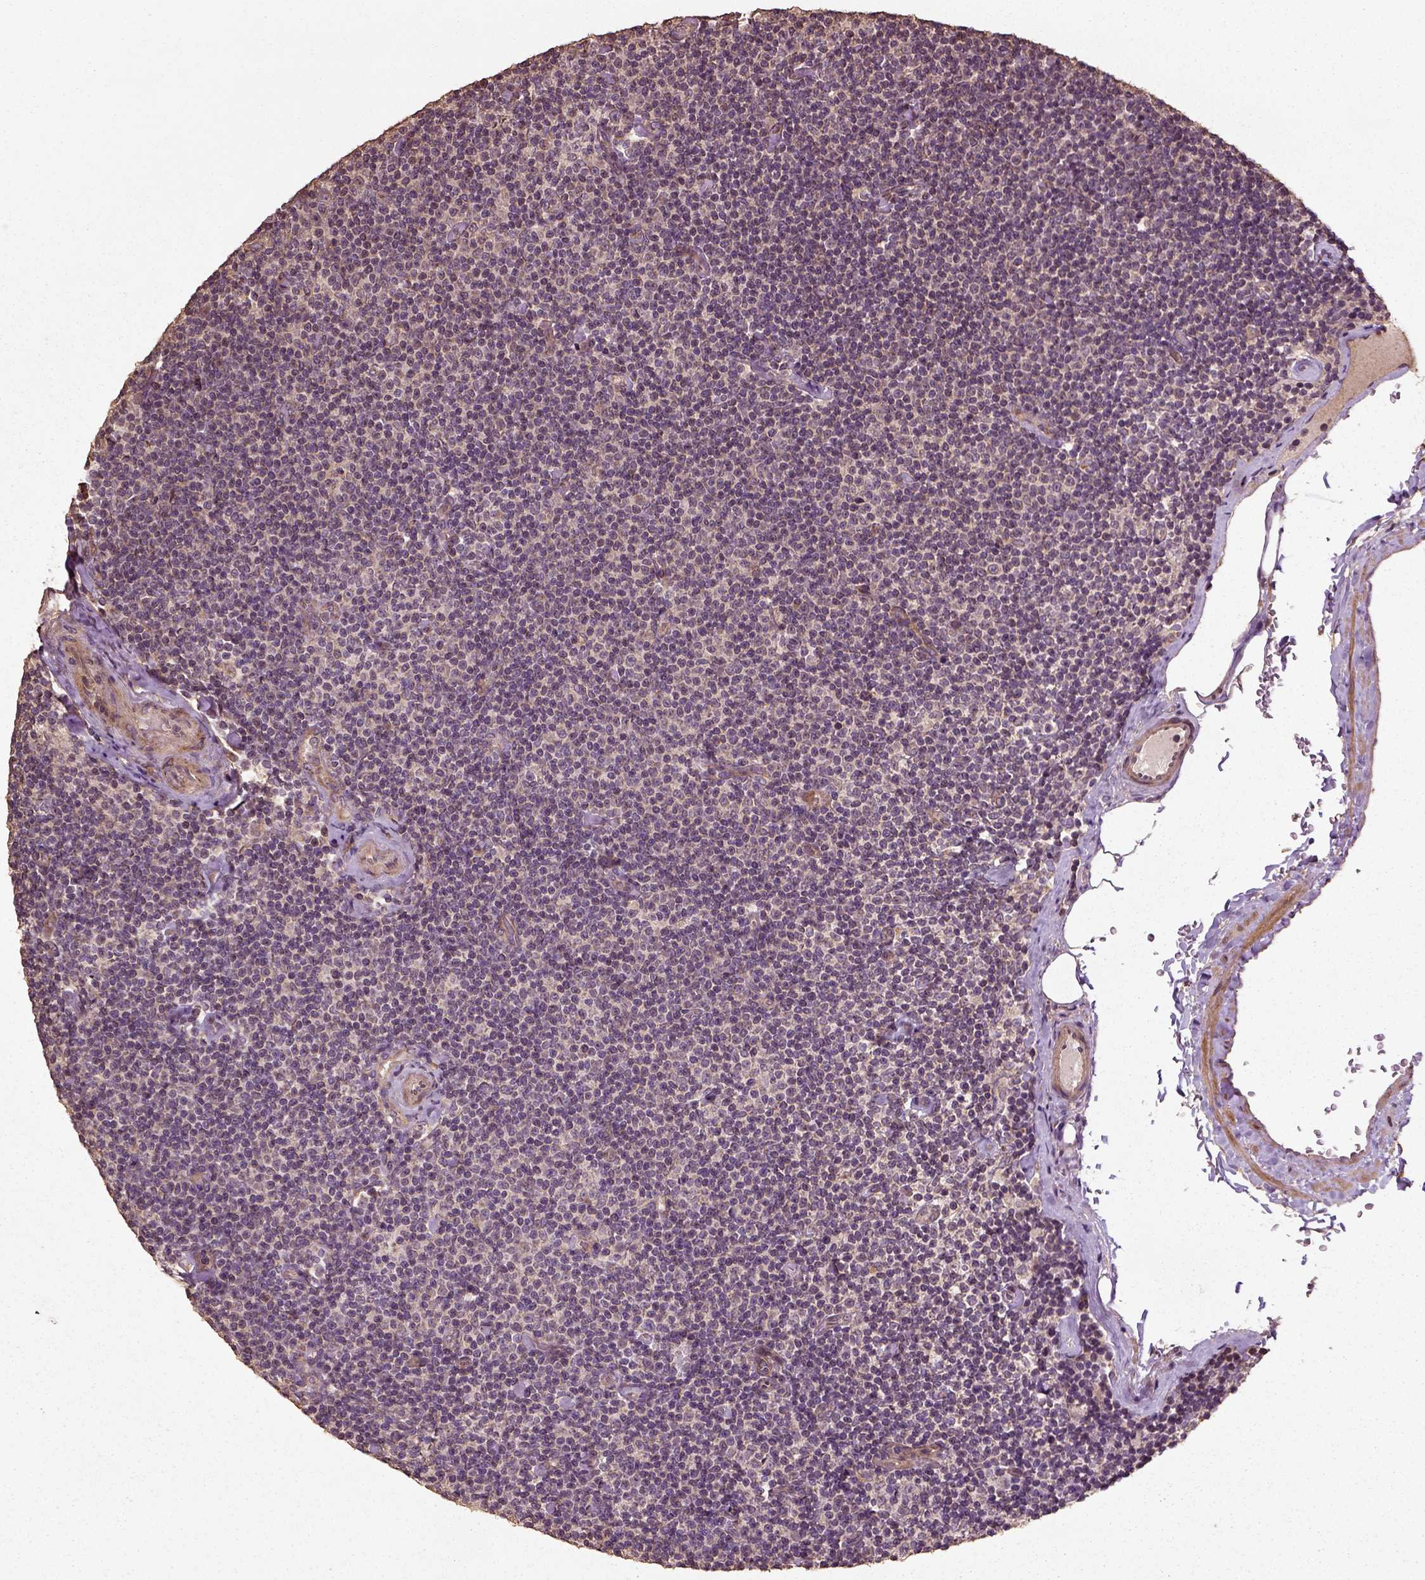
{"staining": {"intensity": "negative", "quantity": "none", "location": "none"}, "tissue": "lymphoma", "cell_type": "Tumor cells", "image_type": "cancer", "snomed": [{"axis": "morphology", "description": "Malignant lymphoma, non-Hodgkin's type, Low grade"}, {"axis": "topography", "description": "Lymph node"}], "caption": "Lymphoma was stained to show a protein in brown. There is no significant positivity in tumor cells.", "gene": "ERV3-1", "patient": {"sex": "male", "age": 81}}